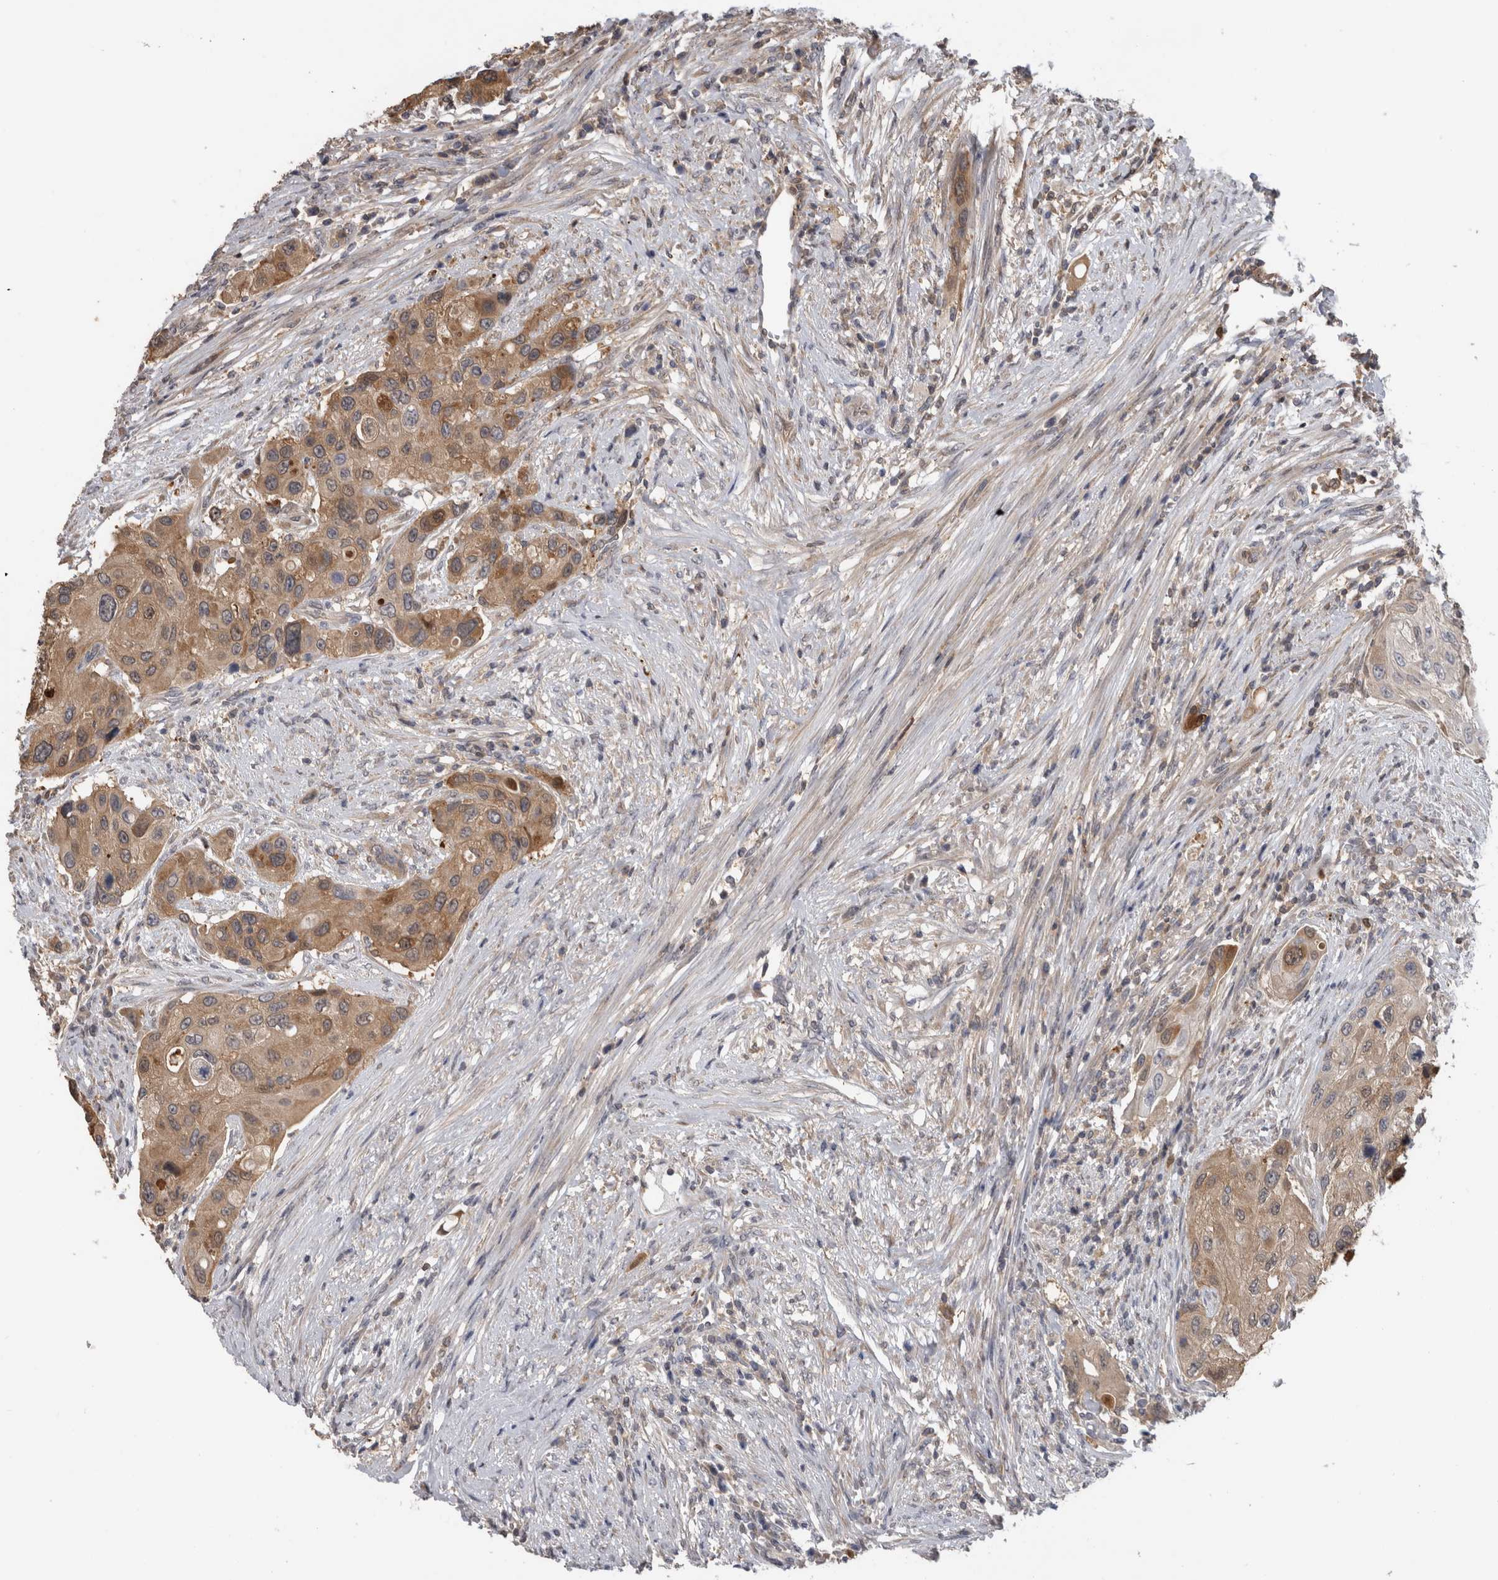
{"staining": {"intensity": "weak", "quantity": ">75%", "location": "cytoplasmic/membranous"}, "tissue": "urothelial cancer", "cell_type": "Tumor cells", "image_type": "cancer", "snomed": [{"axis": "morphology", "description": "Urothelial carcinoma, High grade"}, {"axis": "topography", "description": "Urinary bladder"}], "caption": "High-grade urothelial carcinoma tissue reveals weak cytoplasmic/membranous staining in about >75% of tumor cells", "gene": "USH1G", "patient": {"sex": "female", "age": 56}}